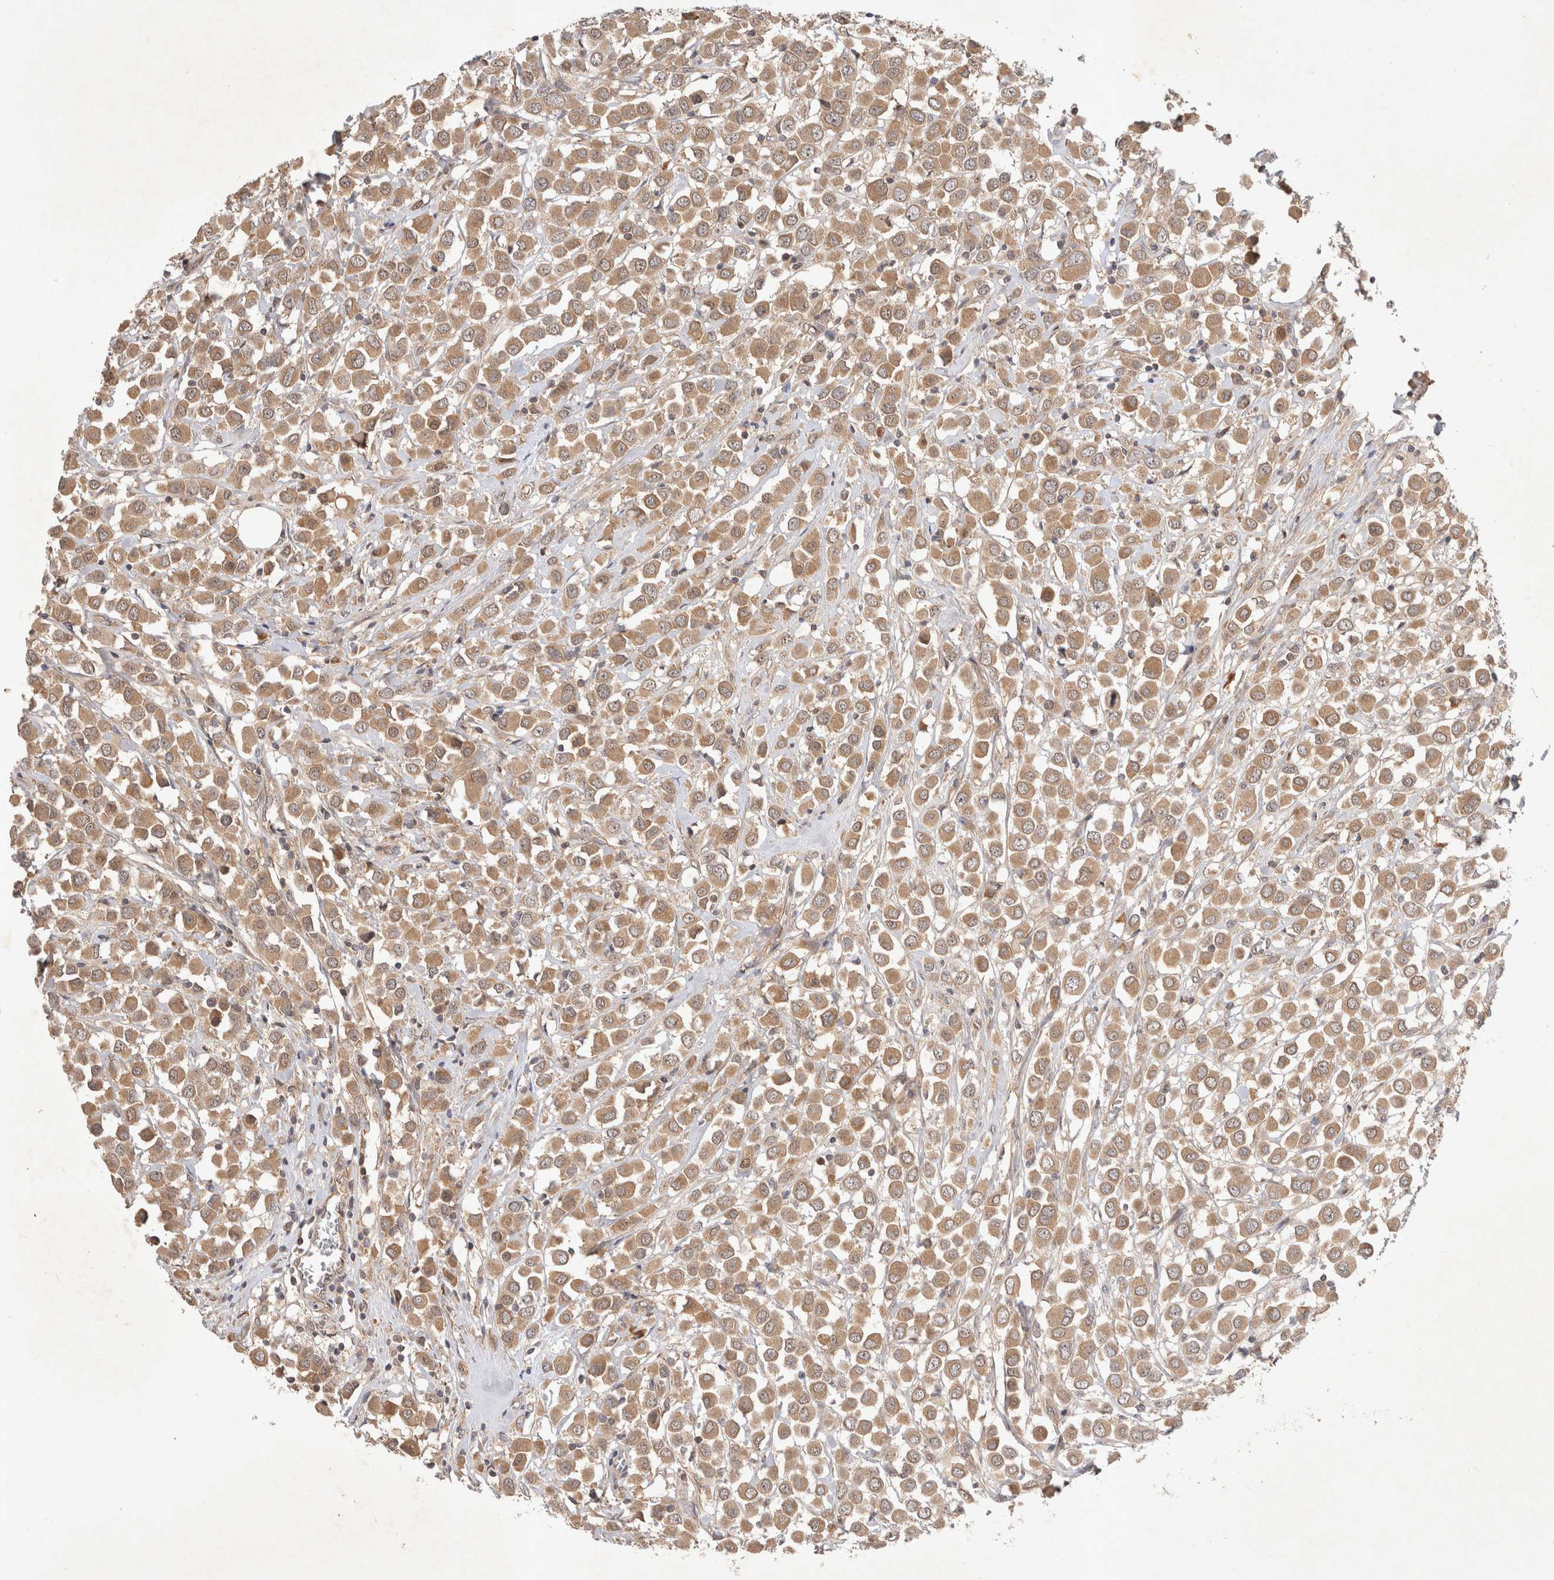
{"staining": {"intensity": "moderate", "quantity": ">75%", "location": "cytoplasmic/membranous"}, "tissue": "breast cancer", "cell_type": "Tumor cells", "image_type": "cancer", "snomed": [{"axis": "morphology", "description": "Duct carcinoma"}, {"axis": "topography", "description": "Breast"}], "caption": "Immunohistochemical staining of human breast intraductal carcinoma shows medium levels of moderate cytoplasmic/membranous expression in approximately >75% of tumor cells.", "gene": "YES1", "patient": {"sex": "female", "age": 61}}